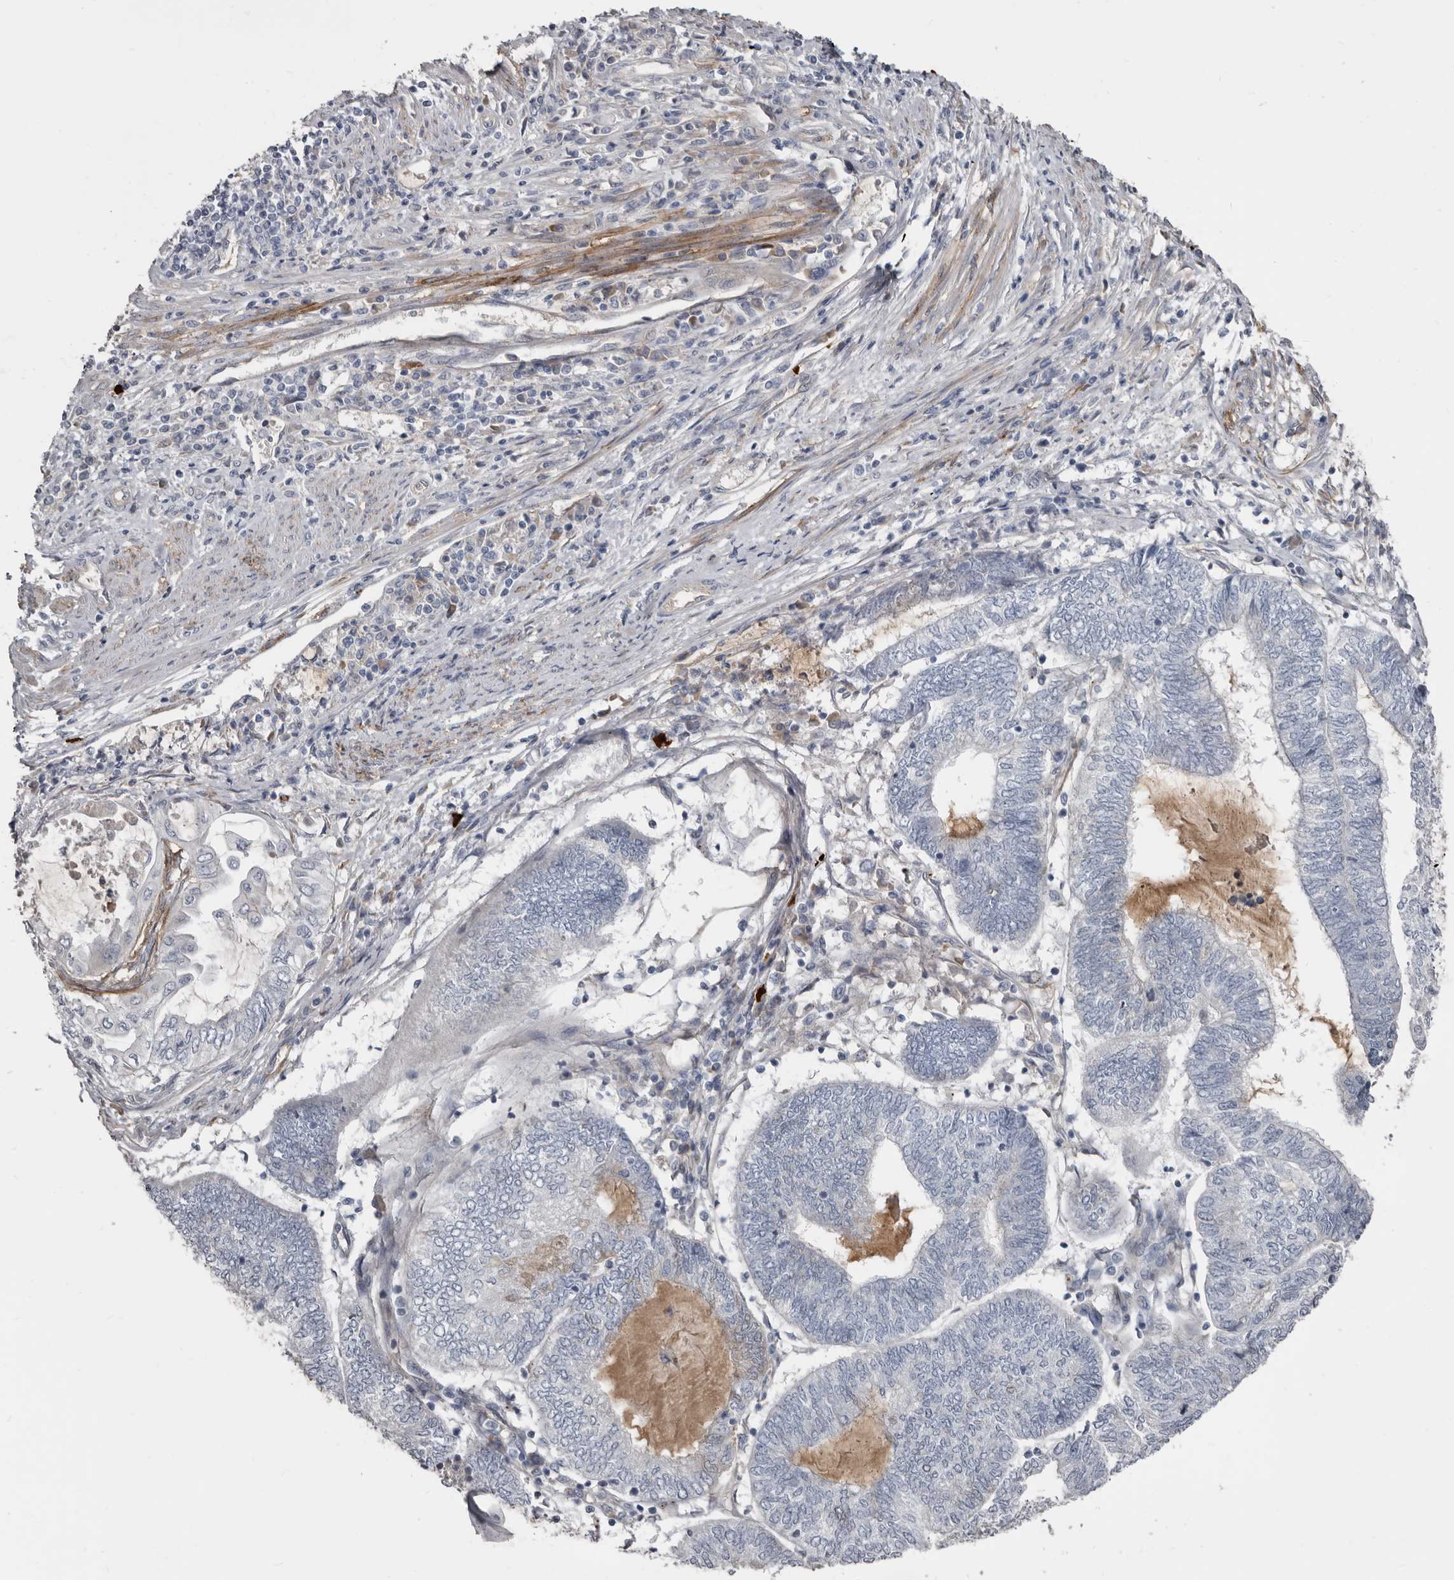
{"staining": {"intensity": "negative", "quantity": "none", "location": "none"}, "tissue": "endometrial cancer", "cell_type": "Tumor cells", "image_type": "cancer", "snomed": [{"axis": "morphology", "description": "Adenocarcinoma, NOS"}, {"axis": "topography", "description": "Uterus"}, {"axis": "topography", "description": "Endometrium"}], "caption": "IHC histopathology image of adenocarcinoma (endometrial) stained for a protein (brown), which exhibits no expression in tumor cells. (Stains: DAB (3,3'-diaminobenzidine) IHC with hematoxylin counter stain, Microscopy: brightfield microscopy at high magnification).", "gene": "ZNF114", "patient": {"sex": "female", "age": 70}}